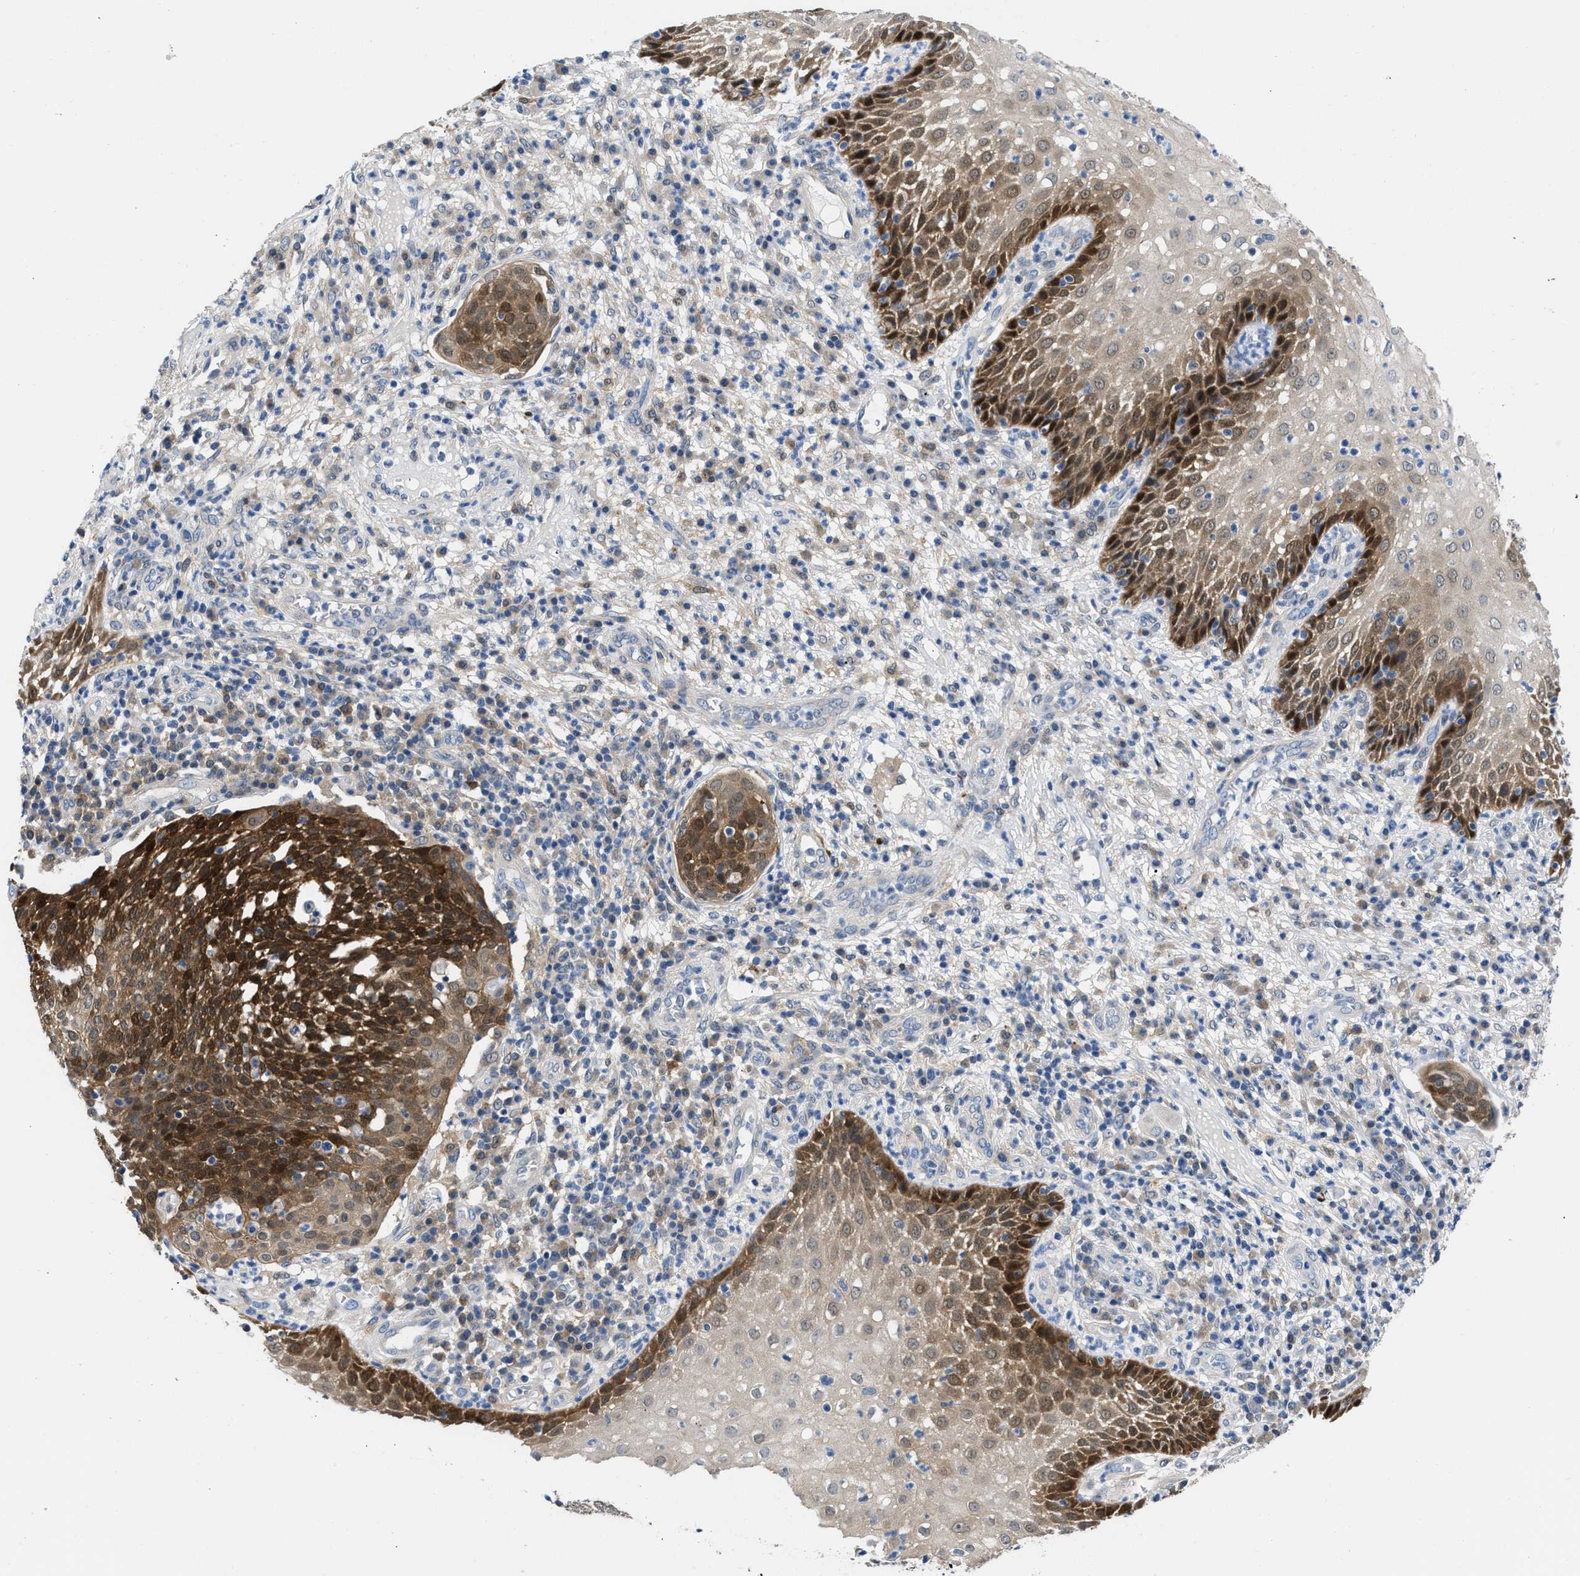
{"staining": {"intensity": "strong", "quantity": ">75%", "location": "cytoplasmic/membranous,nuclear"}, "tissue": "cervical cancer", "cell_type": "Tumor cells", "image_type": "cancer", "snomed": [{"axis": "morphology", "description": "Squamous cell carcinoma, NOS"}, {"axis": "topography", "description": "Cervix"}], "caption": "Strong cytoplasmic/membranous and nuclear protein staining is identified in approximately >75% of tumor cells in cervical cancer.", "gene": "CBR1", "patient": {"sex": "female", "age": 34}}